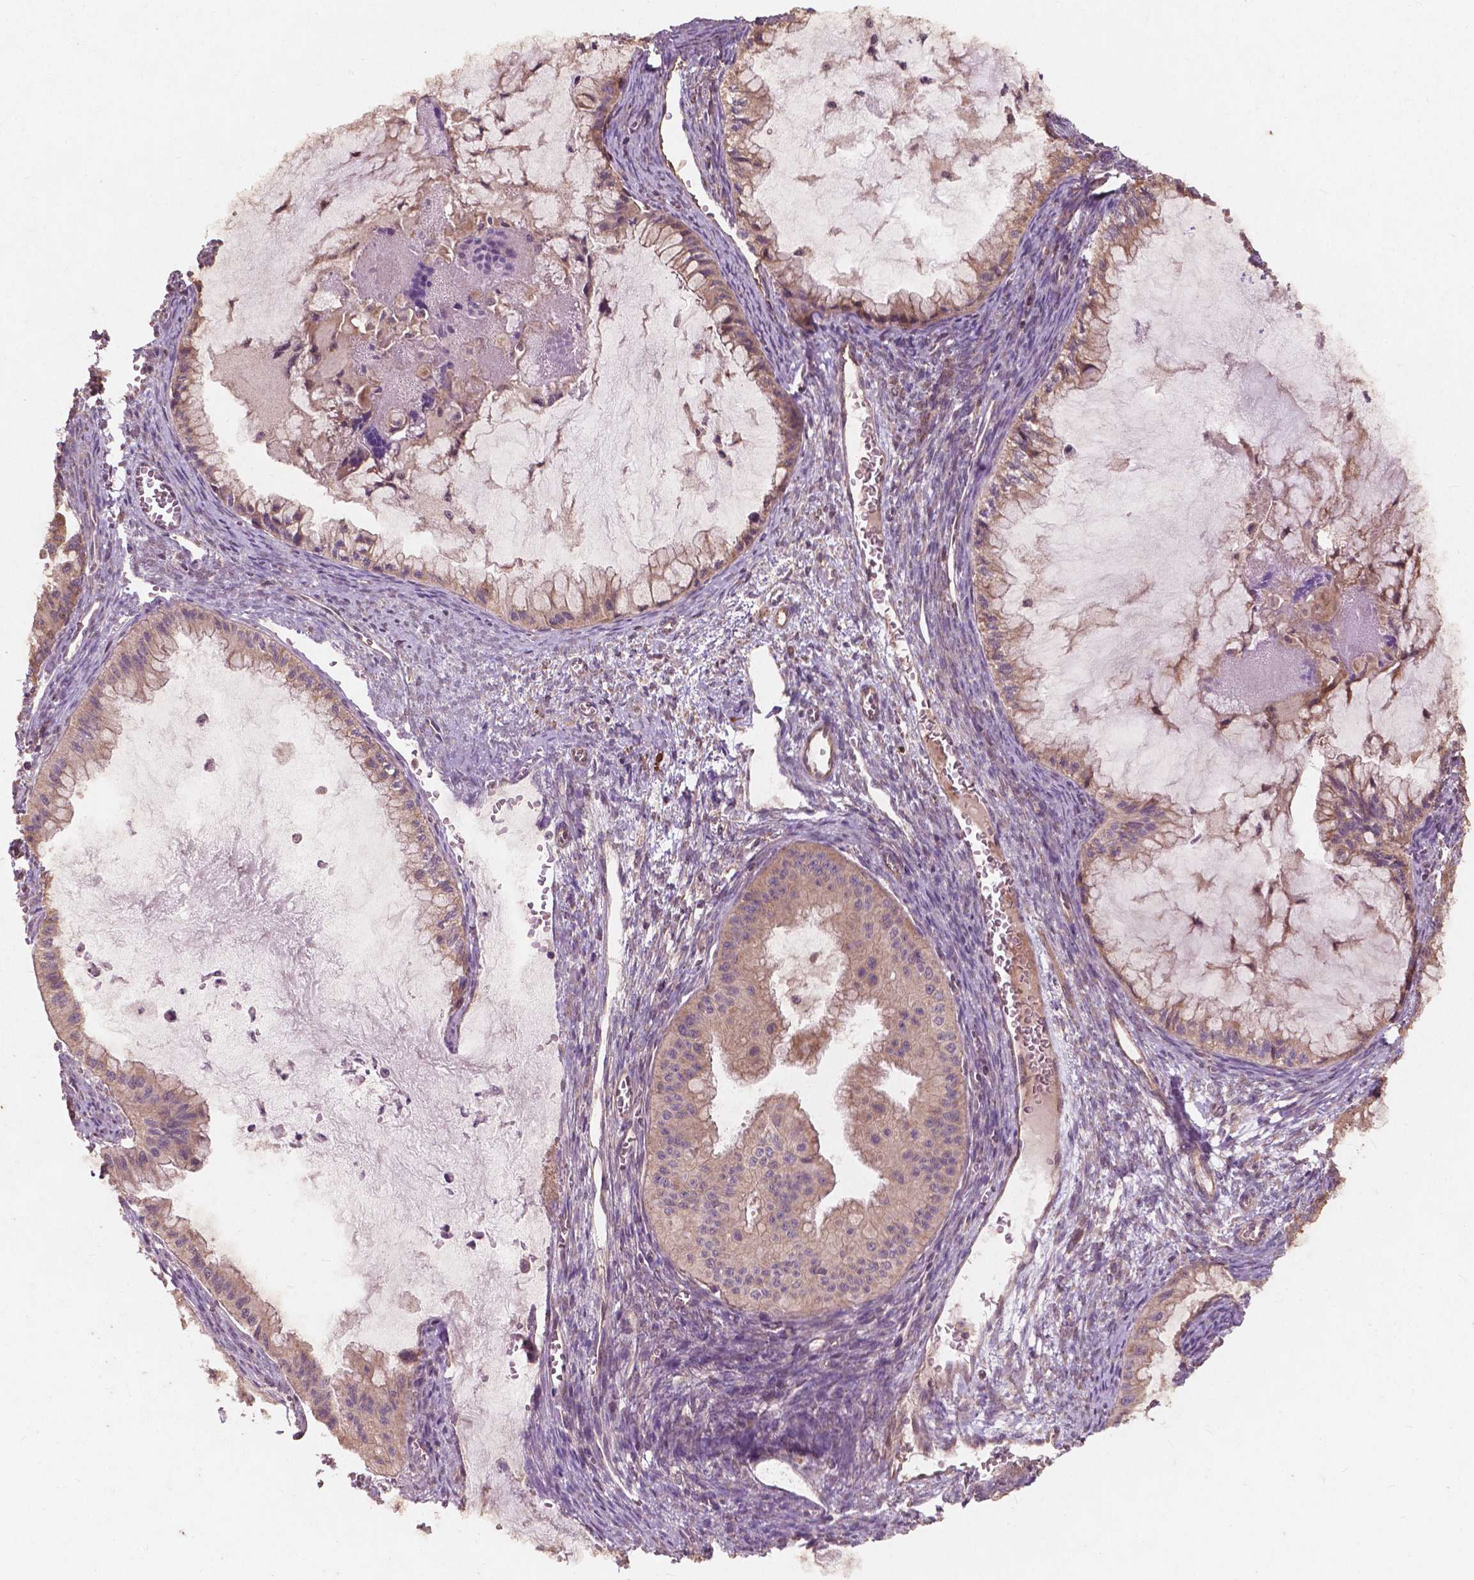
{"staining": {"intensity": "weak", "quantity": ">75%", "location": "cytoplasmic/membranous"}, "tissue": "ovarian cancer", "cell_type": "Tumor cells", "image_type": "cancer", "snomed": [{"axis": "morphology", "description": "Cystadenocarcinoma, mucinous, NOS"}, {"axis": "topography", "description": "Ovary"}], "caption": "The histopathology image exhibits staining of ovarian cancer, revealing weak cytoplasmic/membranous protein positivity (brown color) within tumor cells. Nuclei are stained in blue.", "gene": "CDC42BPA", "patient": {"sex": "female", "age": 72}}